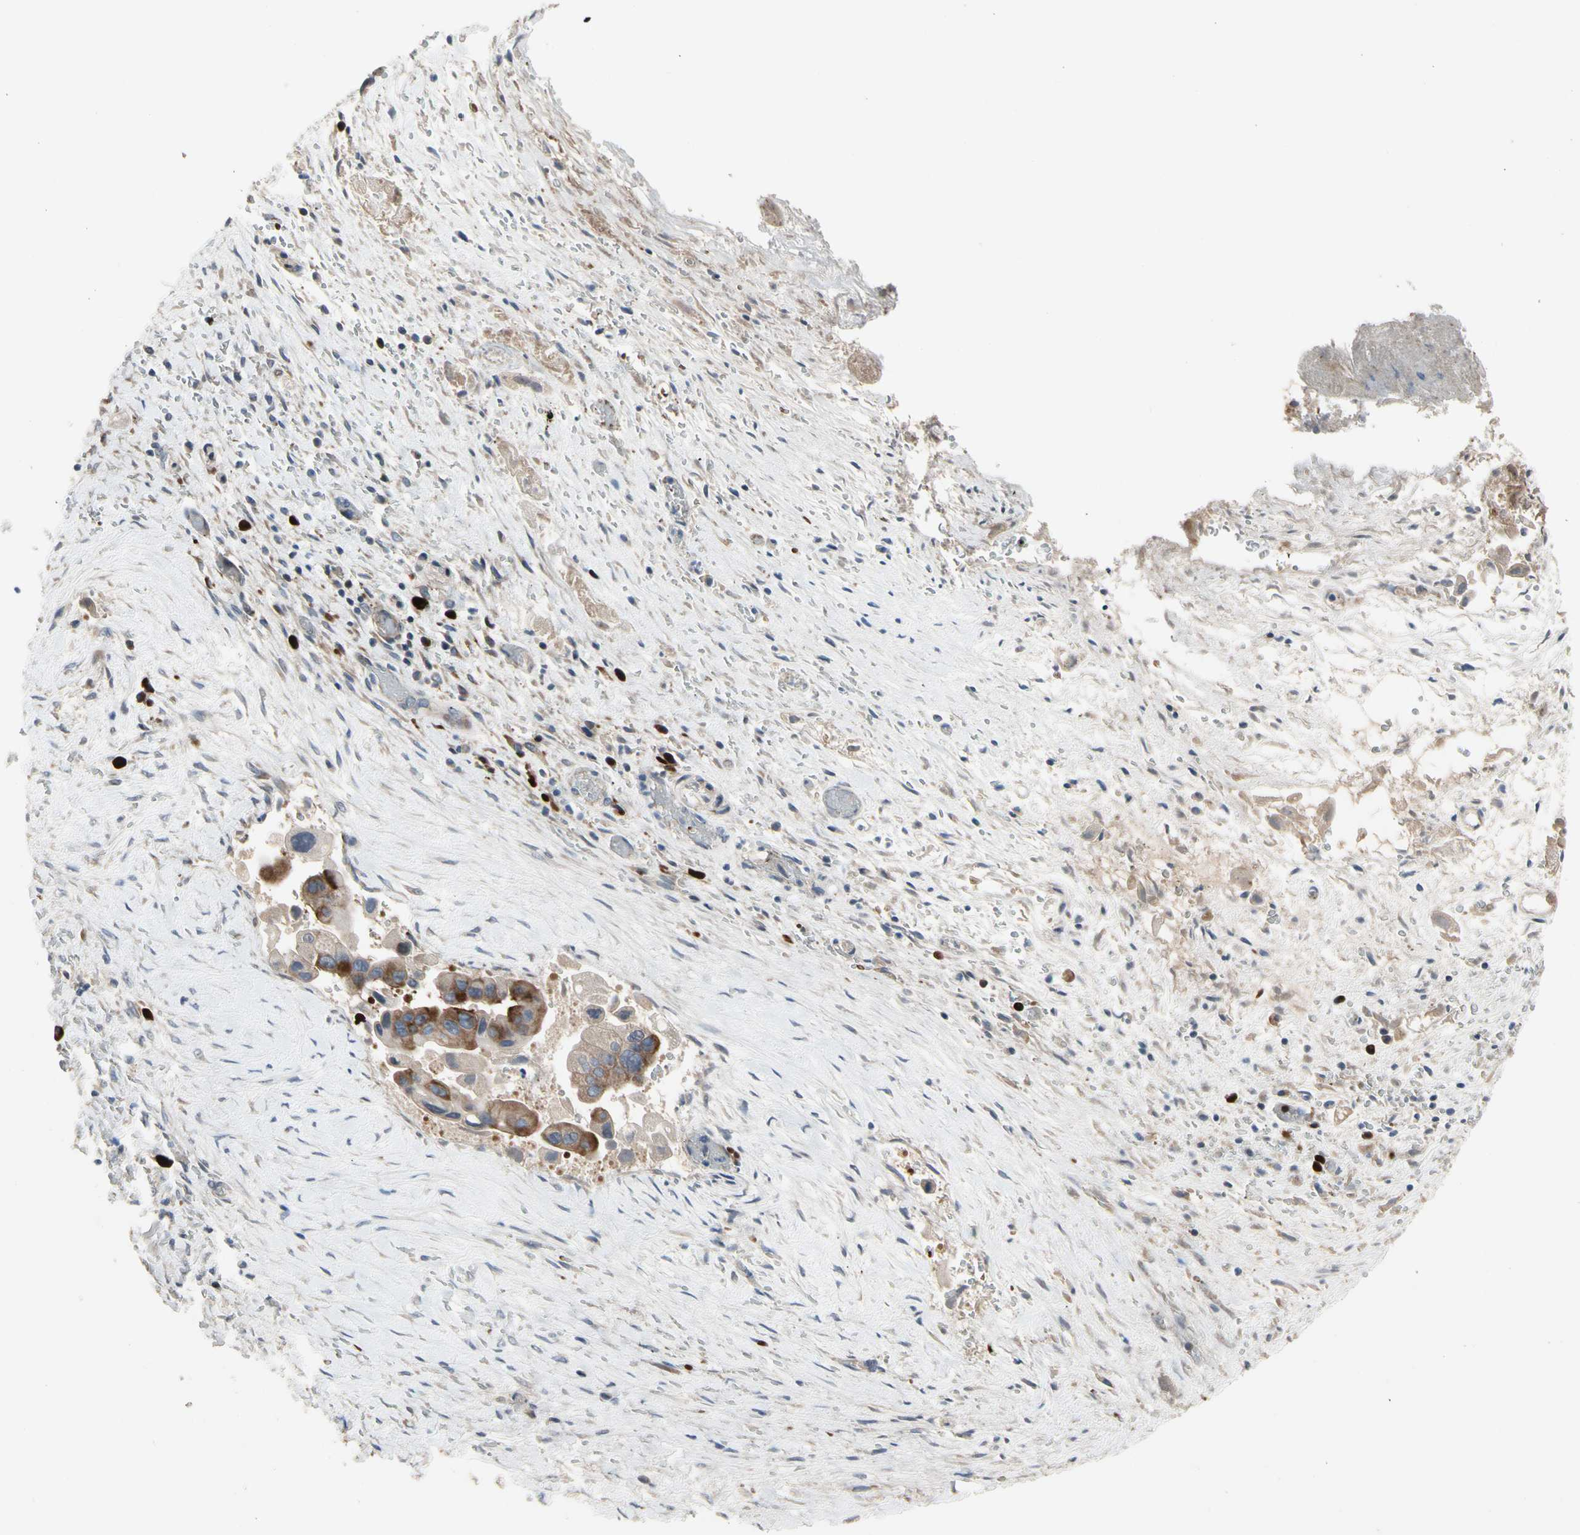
{"staining": {"intensity": "moderate", "quantity": "<25%", "location": "cytoplasmic/membranous"}, "tissue": "liver cancer", "cell_type": "Tumor cells", "image_type": "cancer", "snomed": [{"axis": "morphology", "description": "Normal tissue, NOS"}, {"axis": "morphology", "description": "Cholangiocarcinoma"}, {"axis": "topography", "description": "Liver"}, {"axis": "topography", "description": "Peripheral nerve tissue"}], "caption": "An image of liver cancer (cholangiocarcinoma) stained for a protein displays moderate cytoplasmic/membranous brown staining in tumor cells.", "gene": "HMGCR", "patient": {"sex": "male", "age": 50}}